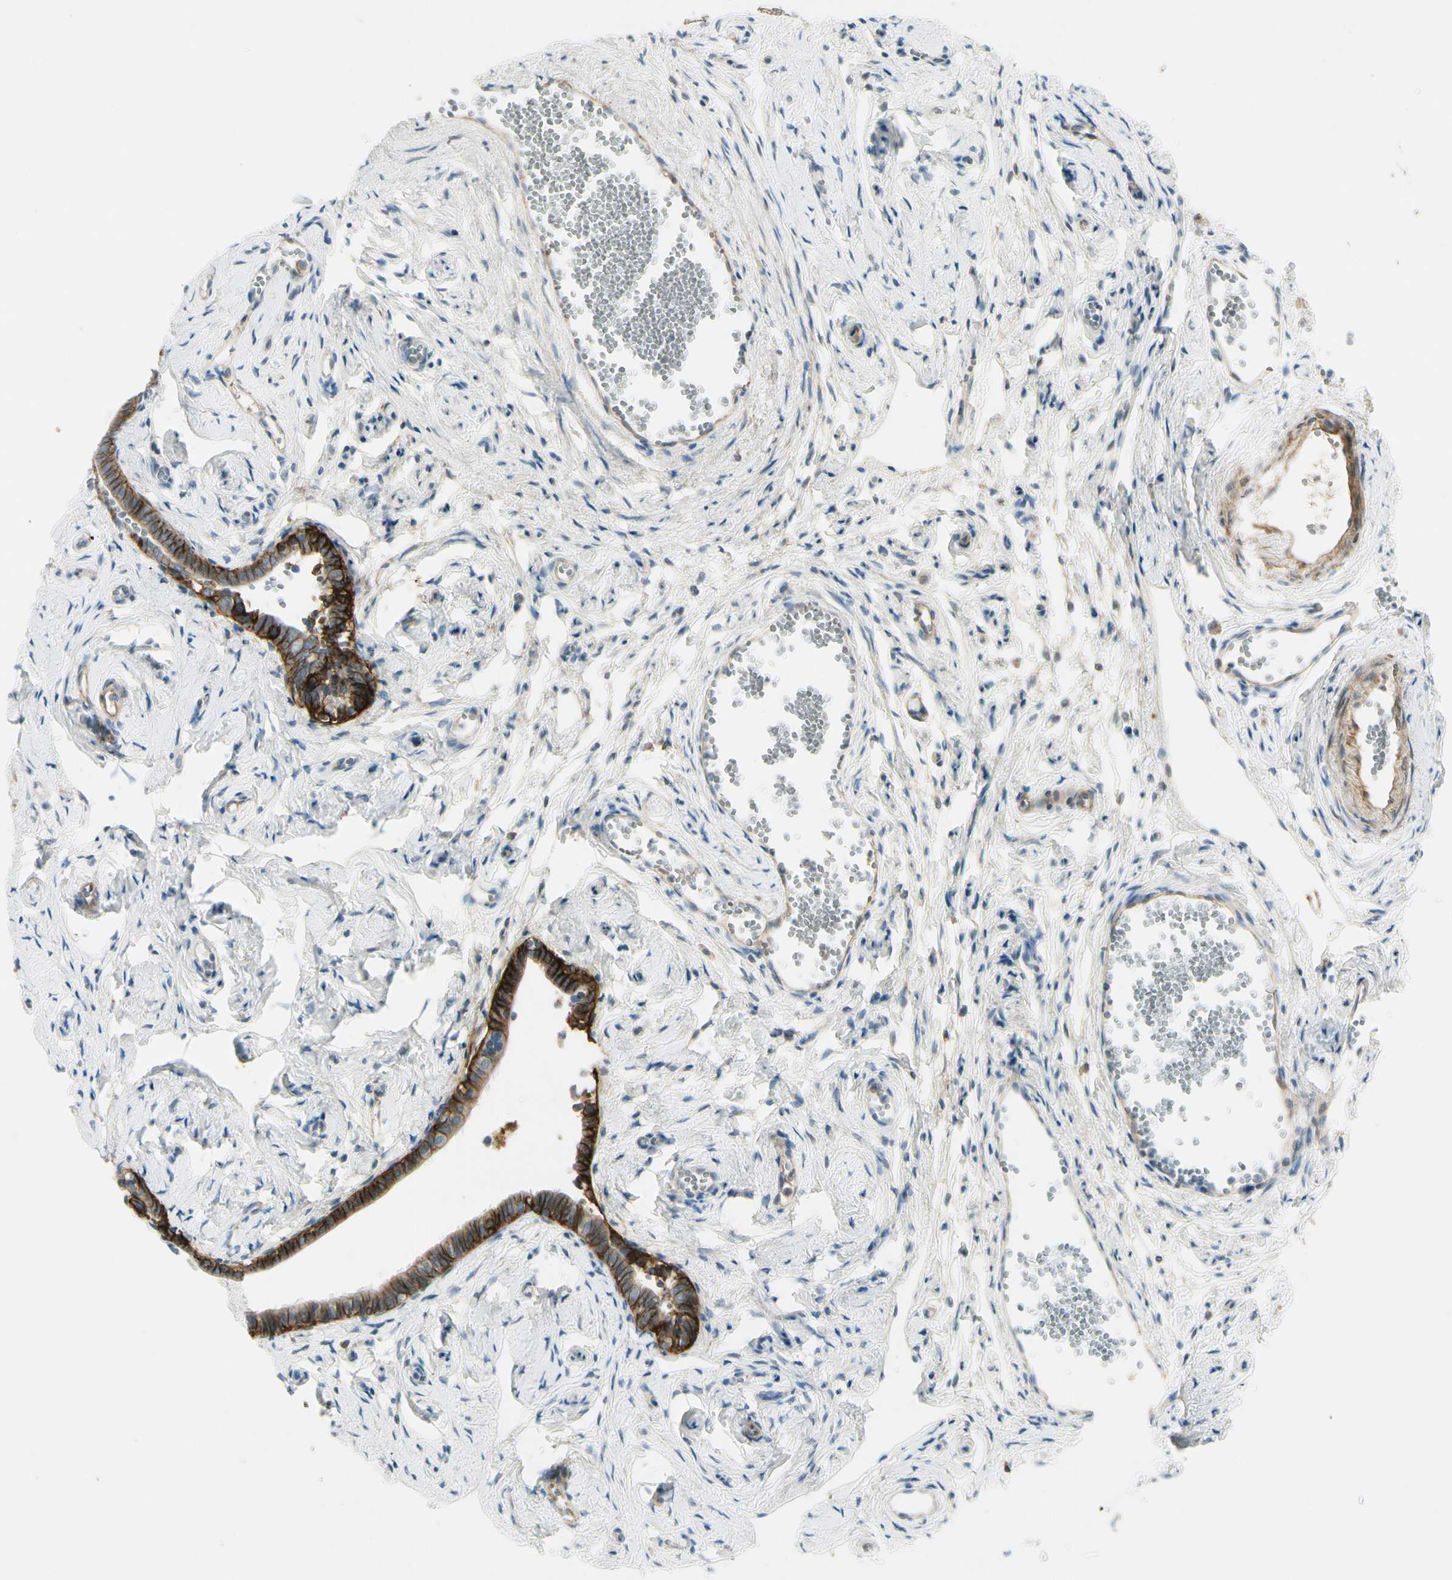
{"staining": {"intensity": "strong", "quantity": ">75%", "location": "cytoplasmic/membranous"}, "tissue": "fallopian tube", "cell_type": "Glandular cells", "image_type": "normal", "snomed": [{"axis": "morphology", "description": "Normal tissue, NOS"}, {"axis": "topography", "description": "Fallopian tube"}], "caption": "Immunohistochemistry of benign human fallopian tube exhibits high levels of strong cytoplasmic/membranous staining in approximately >75% of glandular cells. The protein of interest is shown in brown color, while the nuclei are stained blue.", "gene": "ITGA3", "patient": {"sex": "female", "age": 71}}